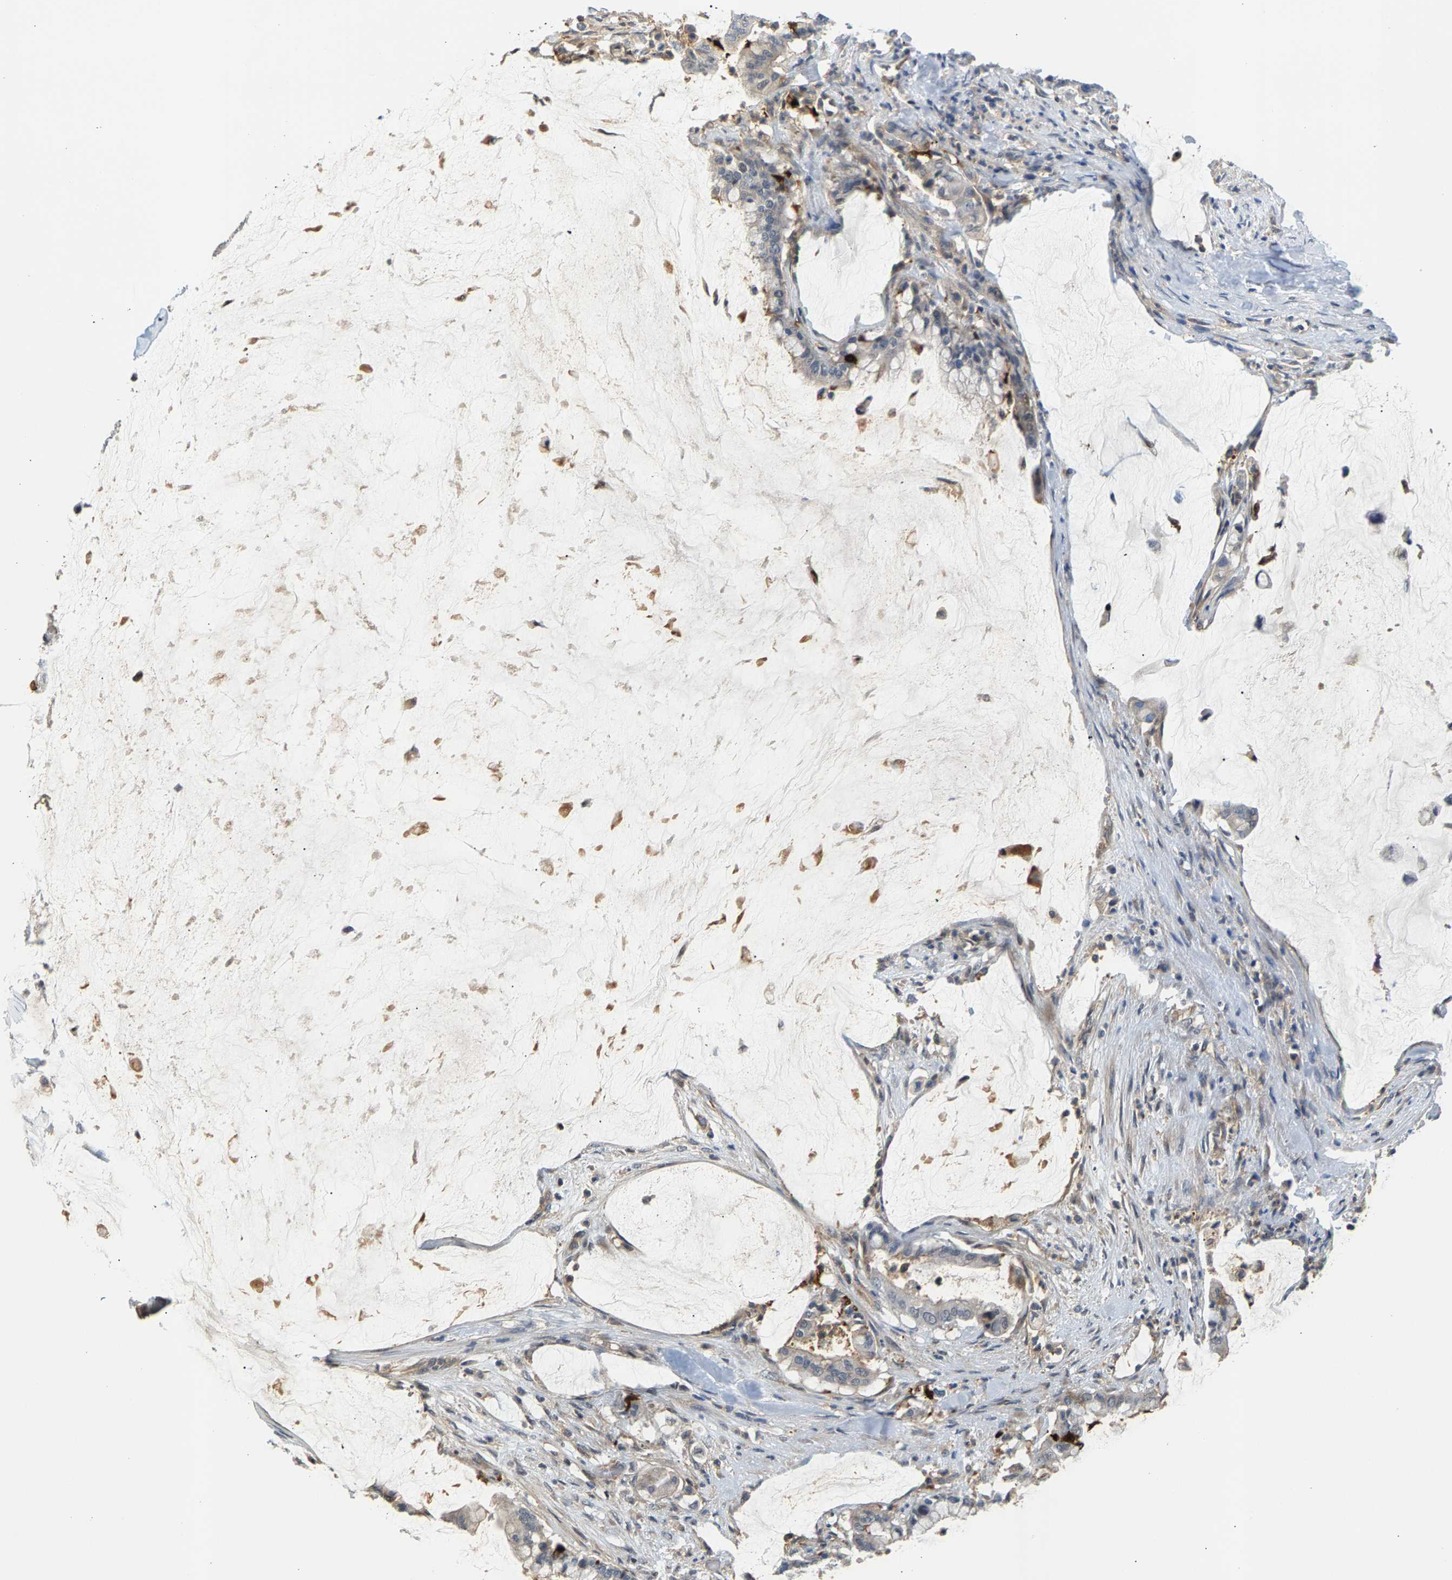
{"staining": {"intensity": "negative", "quantity": "none", "location": "none"}, "tissue": "pancreatic cancer", "cell_type": "Tumor cells", "image_type": "cancer", "snomed": [{"axis": "morphology", "description": "Adenocarcinoma, NOS"}, {"axis": "topography", "description": "Pancreas"}], "caption": "Immunohistochemistry (IHC) of pancreatic cancer (adenocarcinoma) shows no positivity in tumor cells.", "gene": "KRTAP27-1", "patient": {"sex": "male", "age": 41}}